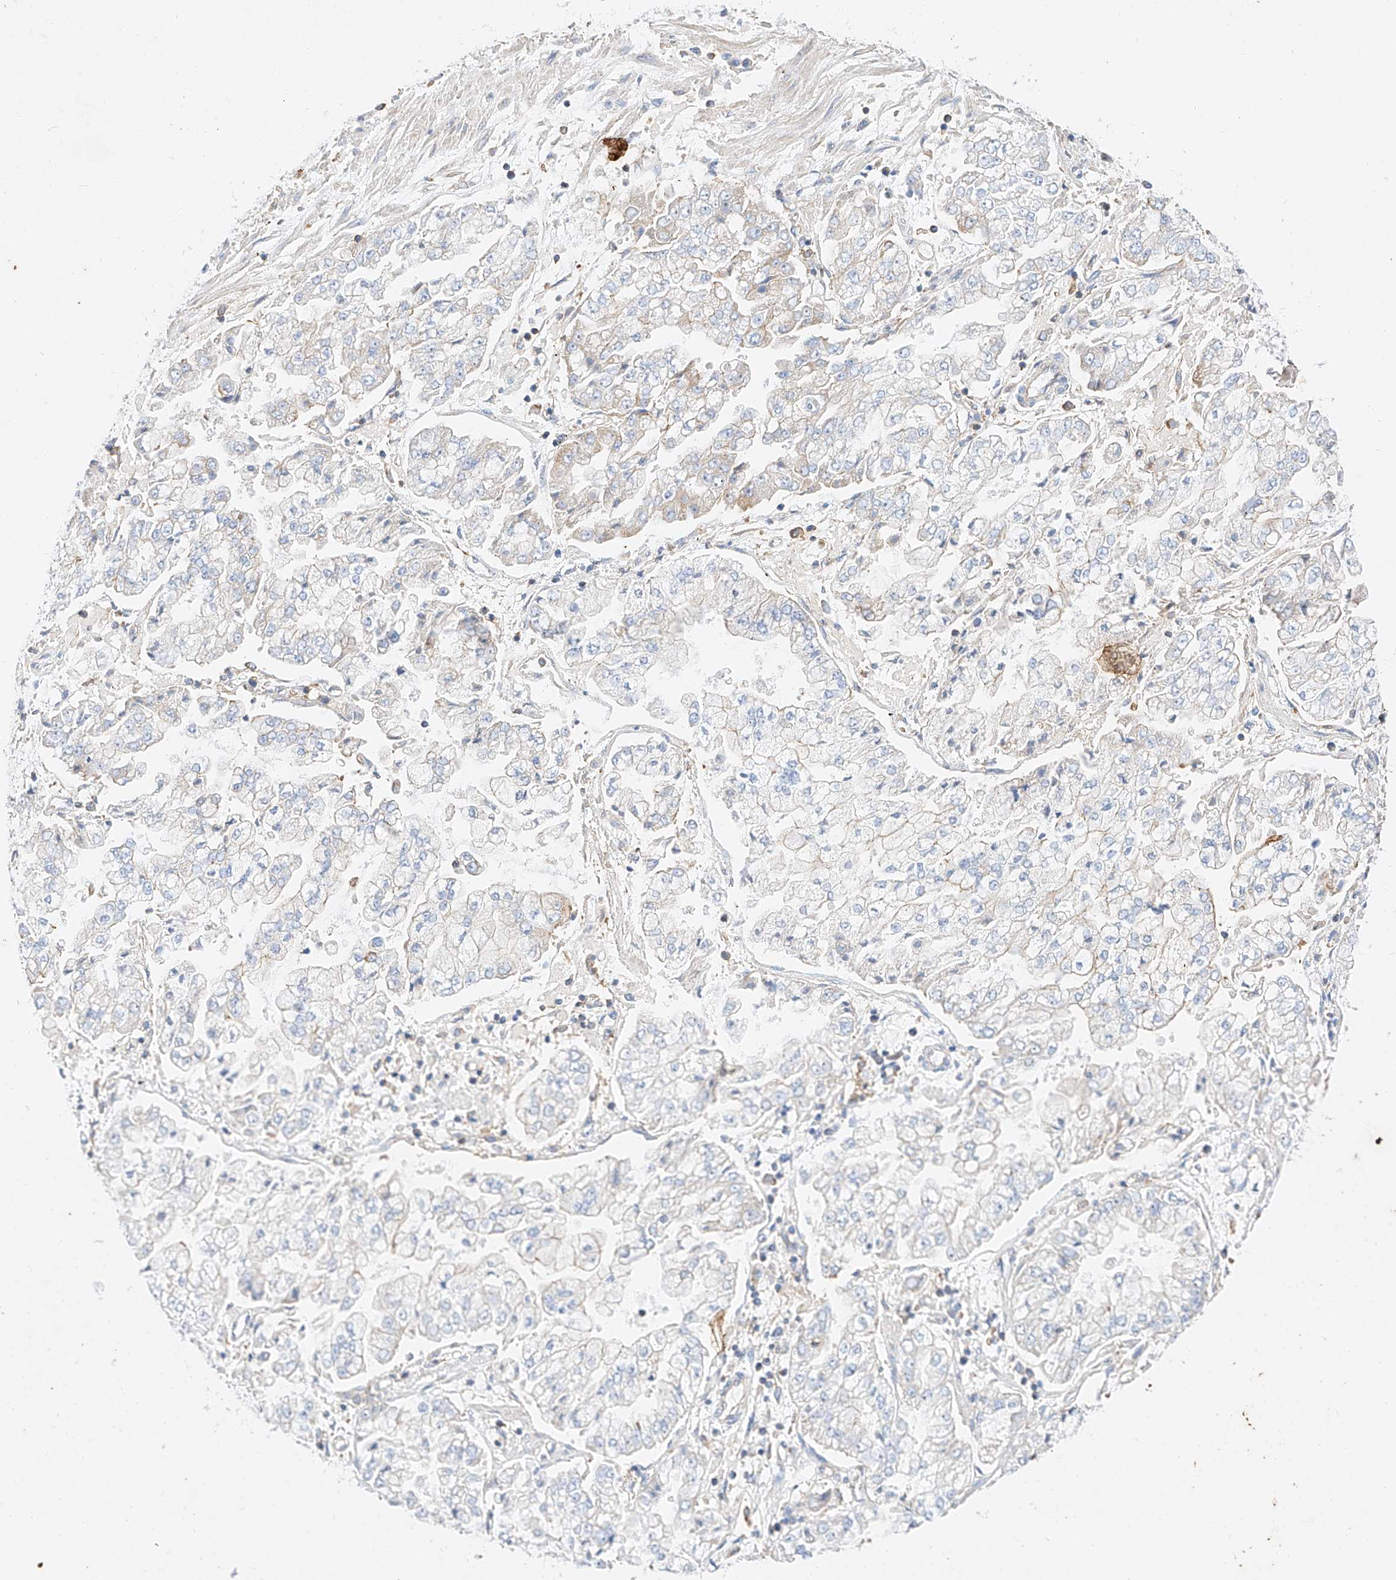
{"staining": {"intensity": "negative", "quantity": "none", "location": "none"}, "tissue": "stomach cancer", "cell_type": "Tumor cells", "image_type": "cancer", "snomed": [{"axis": "morphology", "description": "Adenocarcinoma, NOS"}, {"axis": "topography", "description": "Stomach"}], "caption": "Immunohistochemical staining of stomach cancer demonstrates no significant staining in tumor cells.", "gene": "HDAC9", "patient": {"sex": "male", "age": 76}}